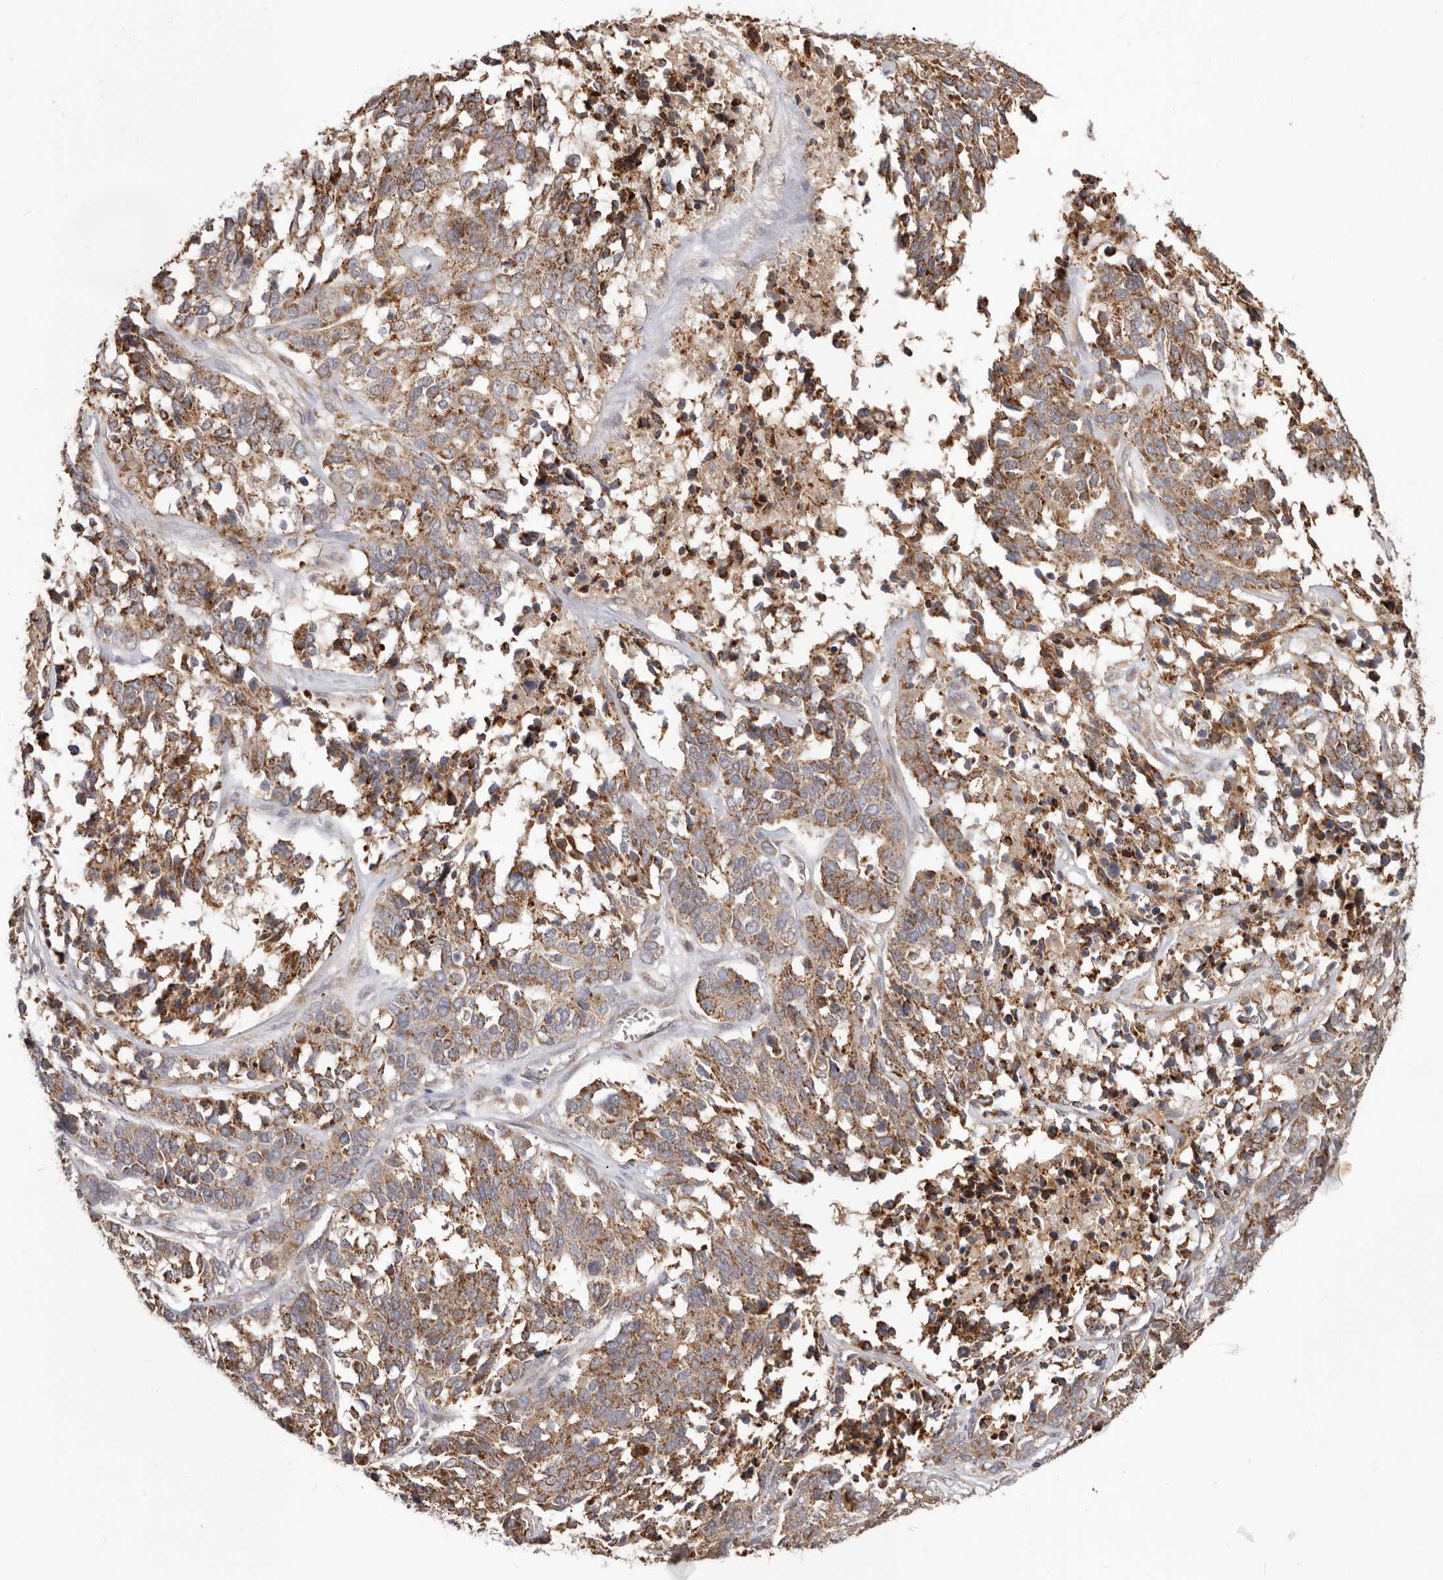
{"staining": {"intensity": "moderate", "quantity": ">75%", "location": "cytoplasmic/membranous"}, "tissue": "ovarian cancer", "cell_type": "Tumor cells", "image_type": "cancer", "snomed": [{"axis": "morphology", "description": "Cystadenocarcinoma, serous, NOS"}, {"axis": "topography", "description": "Ovary"}], "caption": "Immunohistochemistry (IHC) staining of ovarian serous cystadenocarcinoma, which demonstrates medium levels of moderate cytoplasmic/membranous staining in about >75% of tumor cells indicating moderate cytoplasmic/membranous protein expression. The staining was performed using DAB (brown) for protein detection and nuclei were counterstained in hematoxylin (blue).", "gene": "LRP6", "patient": {"sex": "female", "age": 44}}